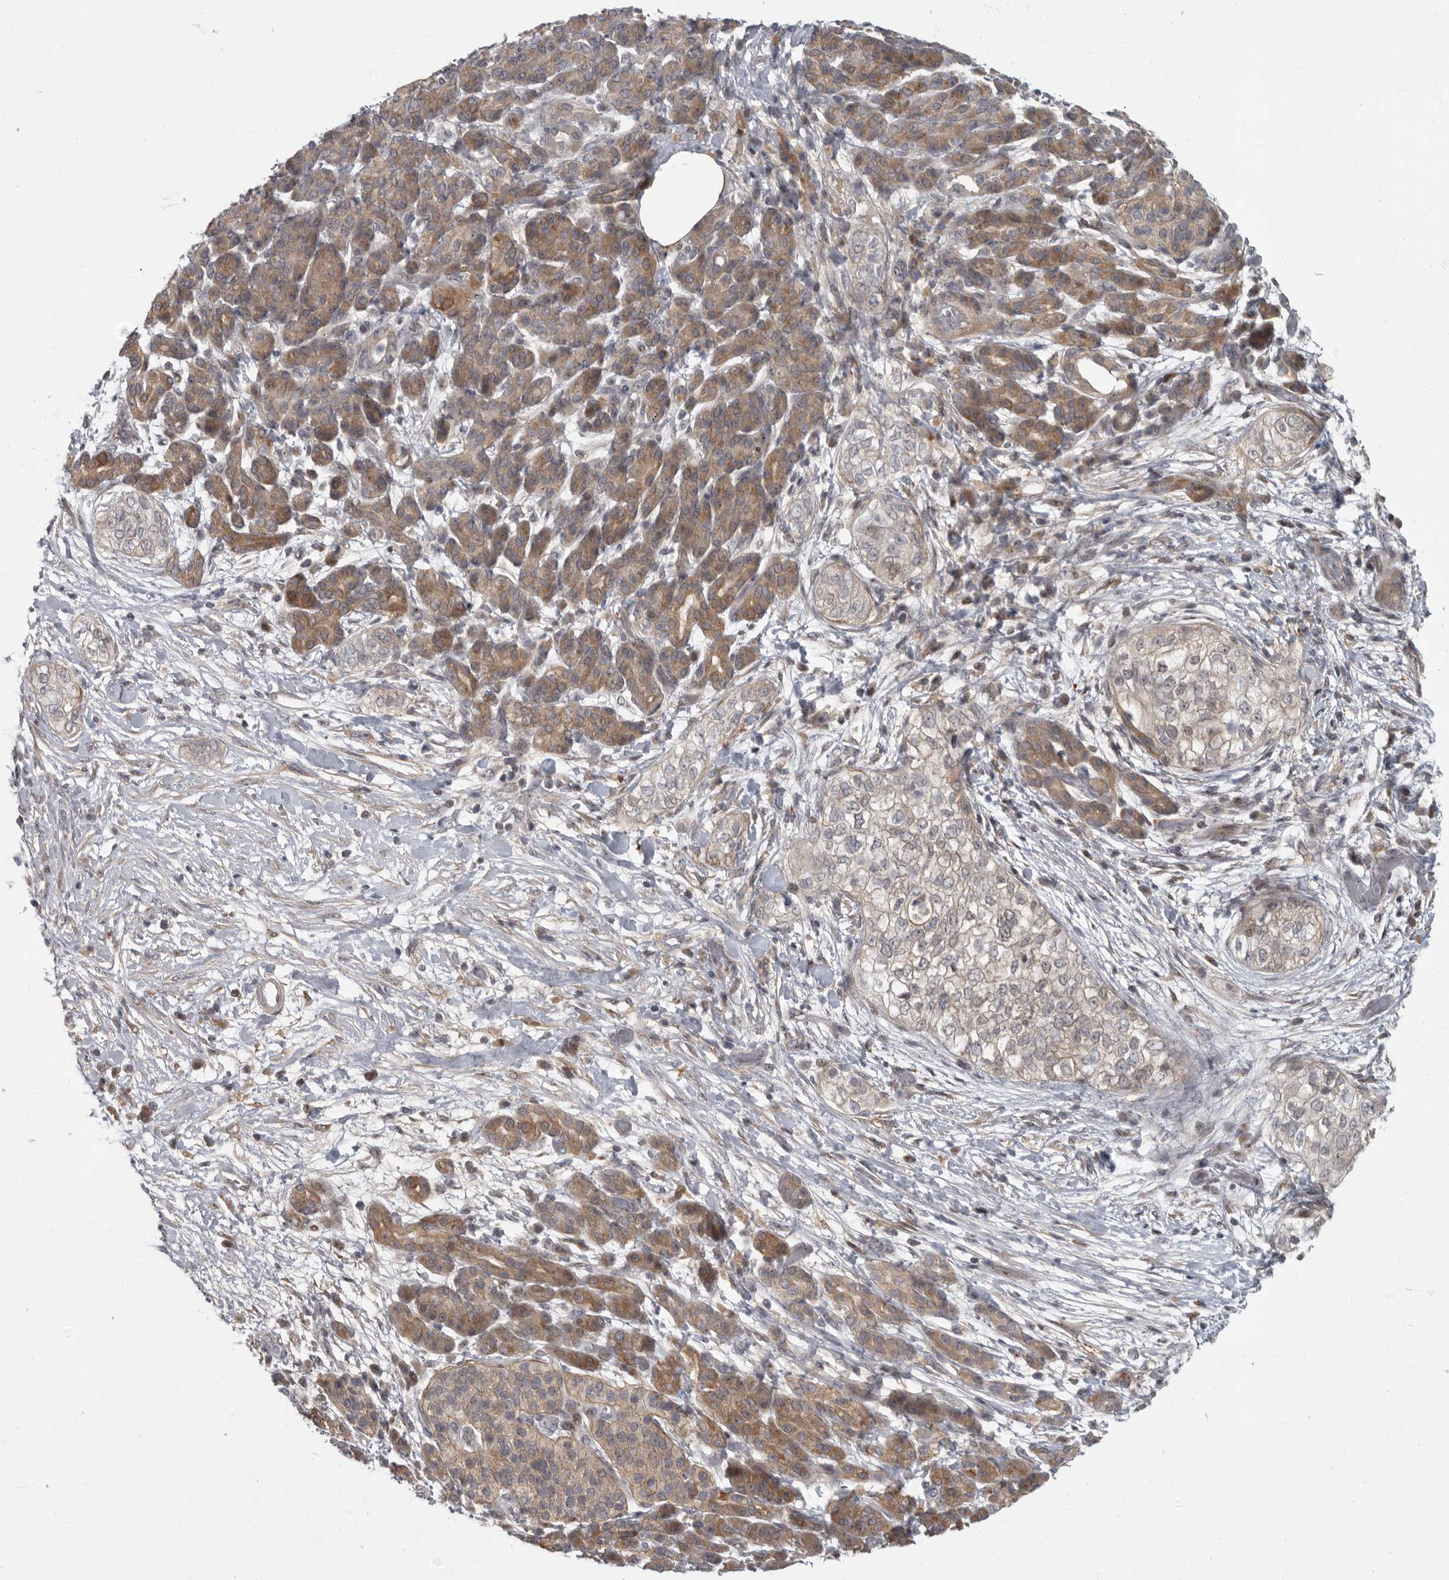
{"staining": {"intensity": "negative", "quantity": "none", "location": "none"}, "tissue": "pancreatic cancer", "cell_type": "Tumor cells", "image_type": "cancer", "snomed": [{"axis": "morphology", "description": "Adenocarcinoma, NOS"}, {"axis": "topography", "description": "Pancreas"}], "caption": "The immunohistochemistry photomicrograph has no significant positivity in tumor cells of adenocarcinoma (pancreatic) tissue. (Immunohistochemistry, brightfield microscopy, high magnification).", "gene": "PDE7A", "patient": {"sex": "male", "age": 72}}